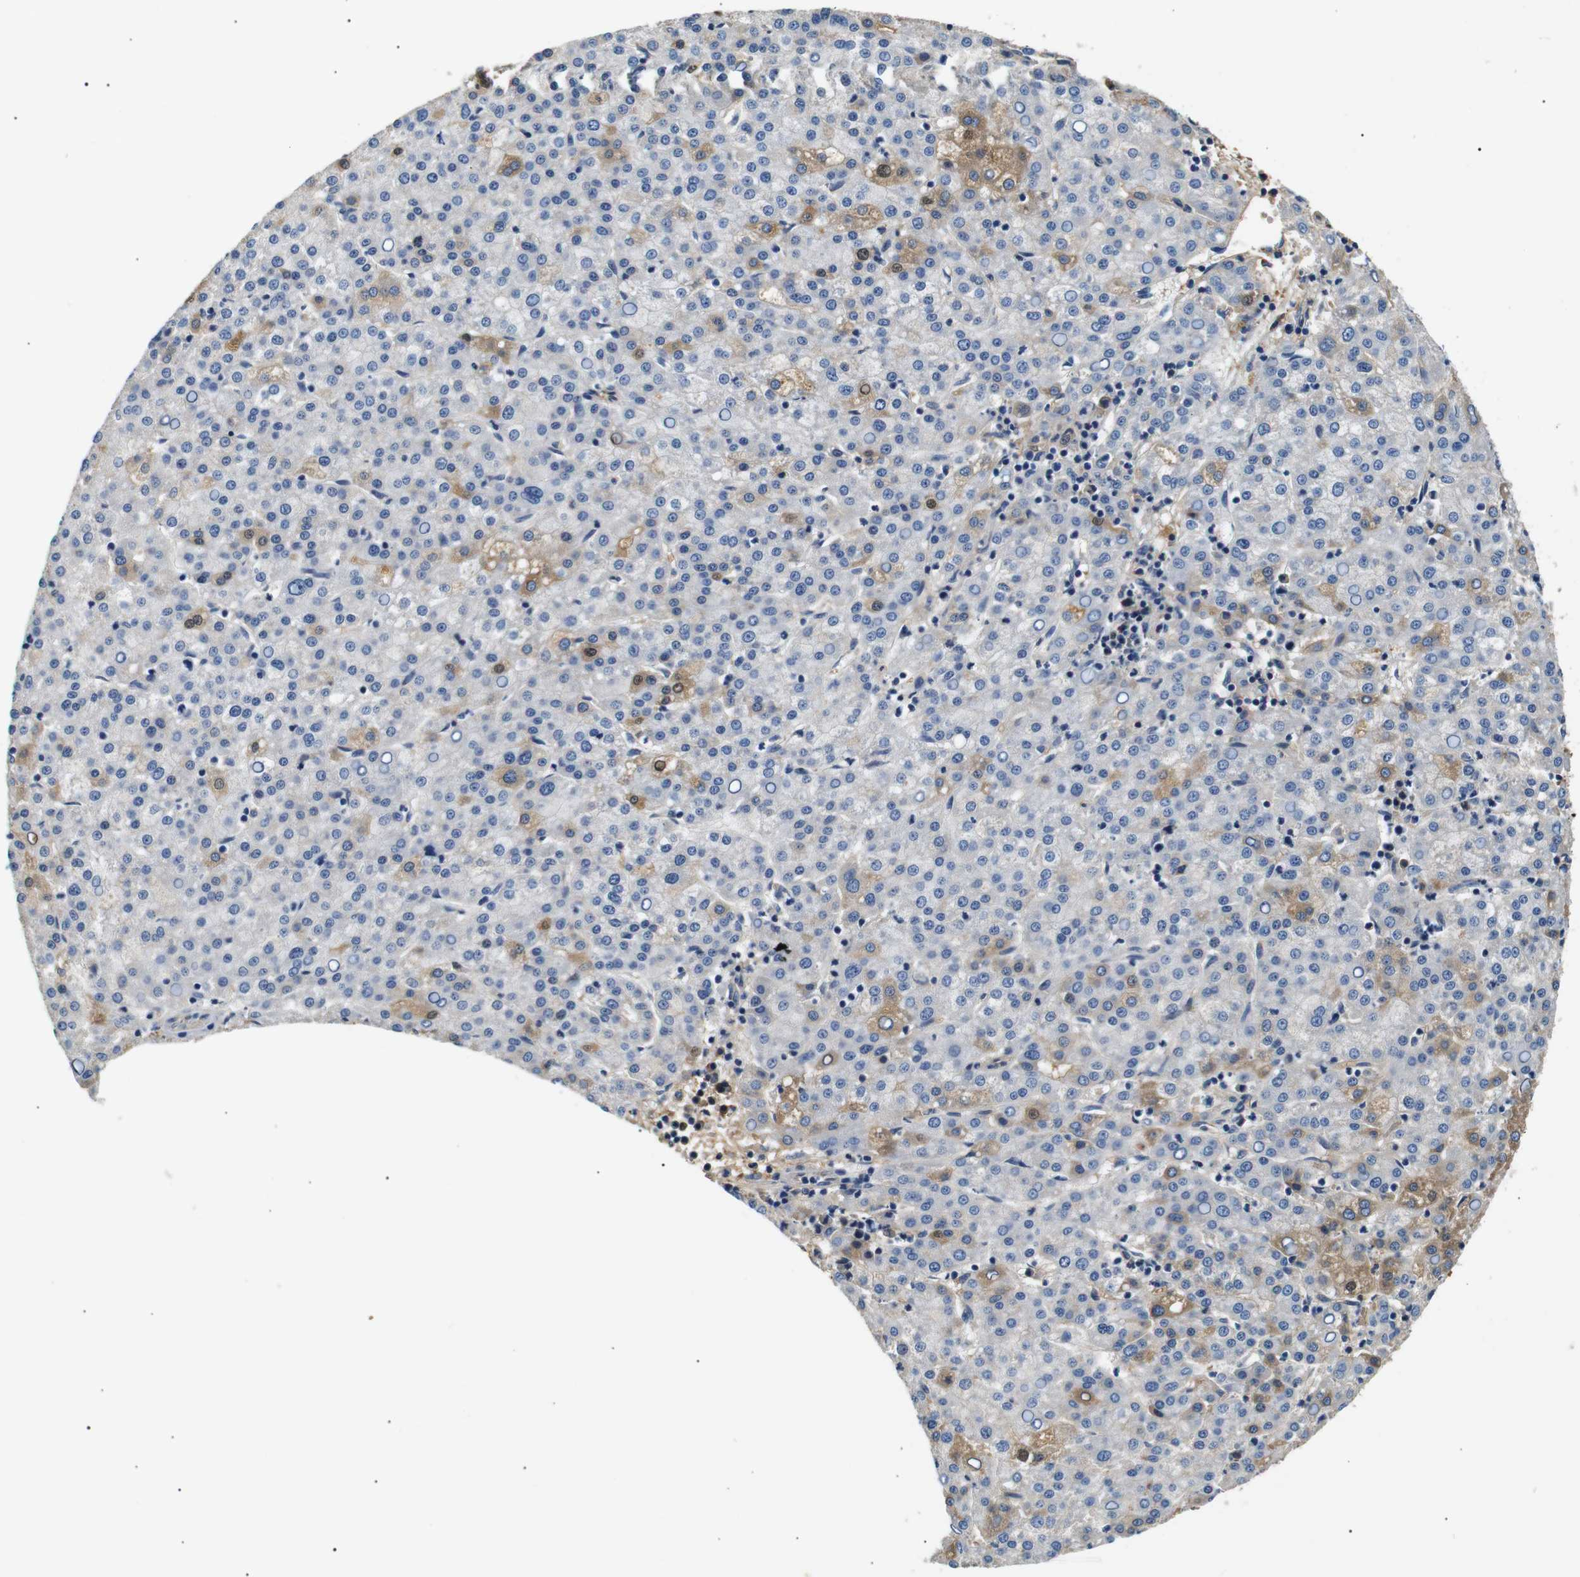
{"staining": {"intensity": "moderate", "quantity": "<25%", "location": "cytoplasmic/membranous,nuclear"}, "tissue": "liver cancer", "cell_type": "Tumor cells", "image_type": "cancer", "snomed": [{"axis": "morphology", "description": "Carcinoma, Hepatocellular, NOS"}, {"axis": "topography", "description": "Liver"}], "caption": "Immunohistochemistry photomicrograph of neoplastic tissue: human liver hepatocellular carcinoma stained using IHC reveals low levels of moderate protein expression localized specifically in the cytoplasmic/membranous and nuclear of tumor cells, appearing as a cytoplasmic/membranous and nuclear brown color.", "gene": "LHCGR", "patient": {"sex": "female", "age": 58}}